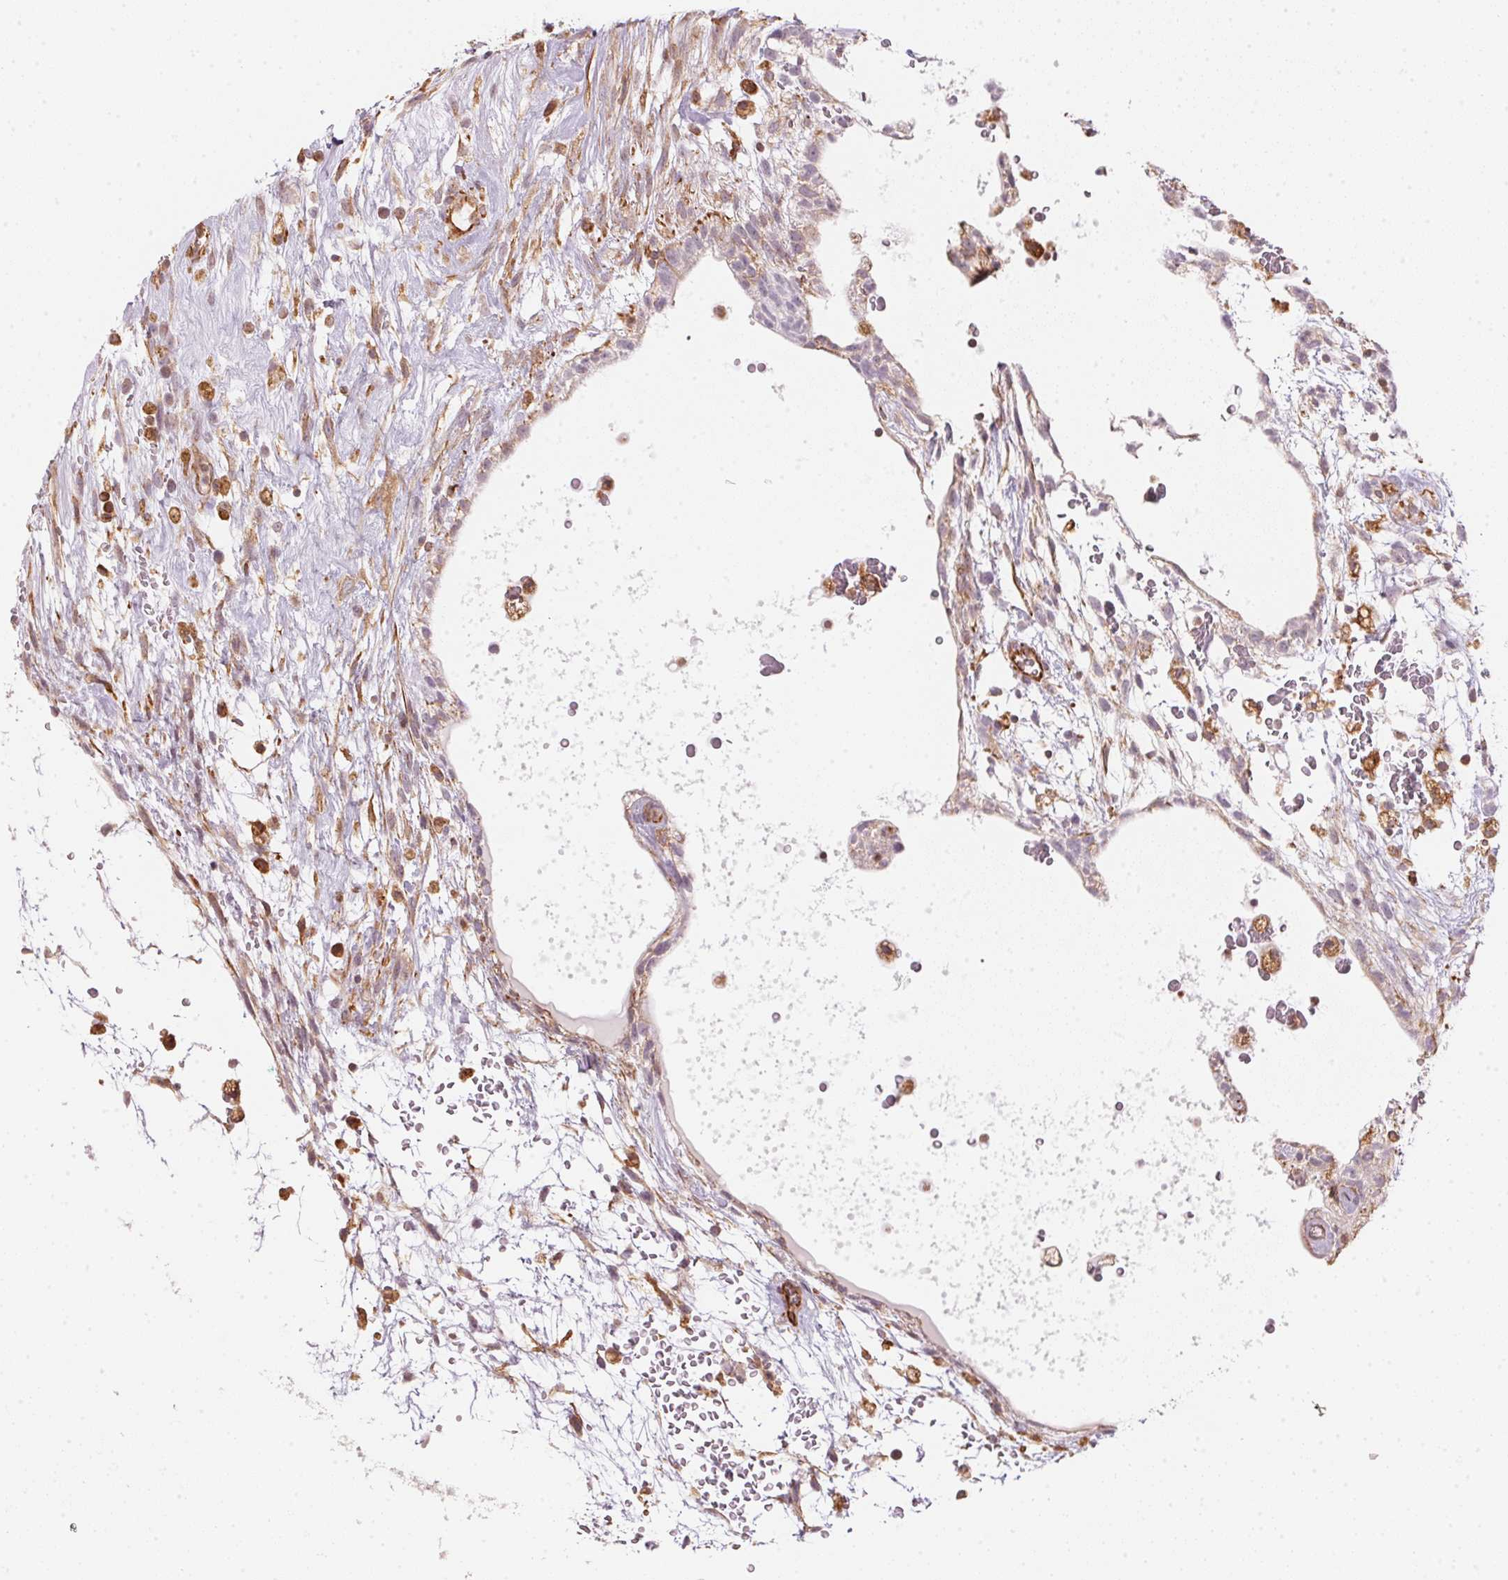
{"staining": {"intensity": "negative", "quantity": "none", "location": "none"}, "tissue": "testis cancer", "cell_type": "Tumor cells", "image_type": "cancer", "snomed": [{"axis": "morphology", "description": "Normal tissue, NOS"}, {"axis": "morphology", "description": "Carcinoma, Embryonal, NOS"}, {"axis": "topography", "description": "Testis"}], "caption": "This is a photomicrograph of IHC staining of testis embryonal carcinoma, which shows no expression in tumor cells.", "gene": "FOXR2", "patient": {"sex": "male", "age": 32}}